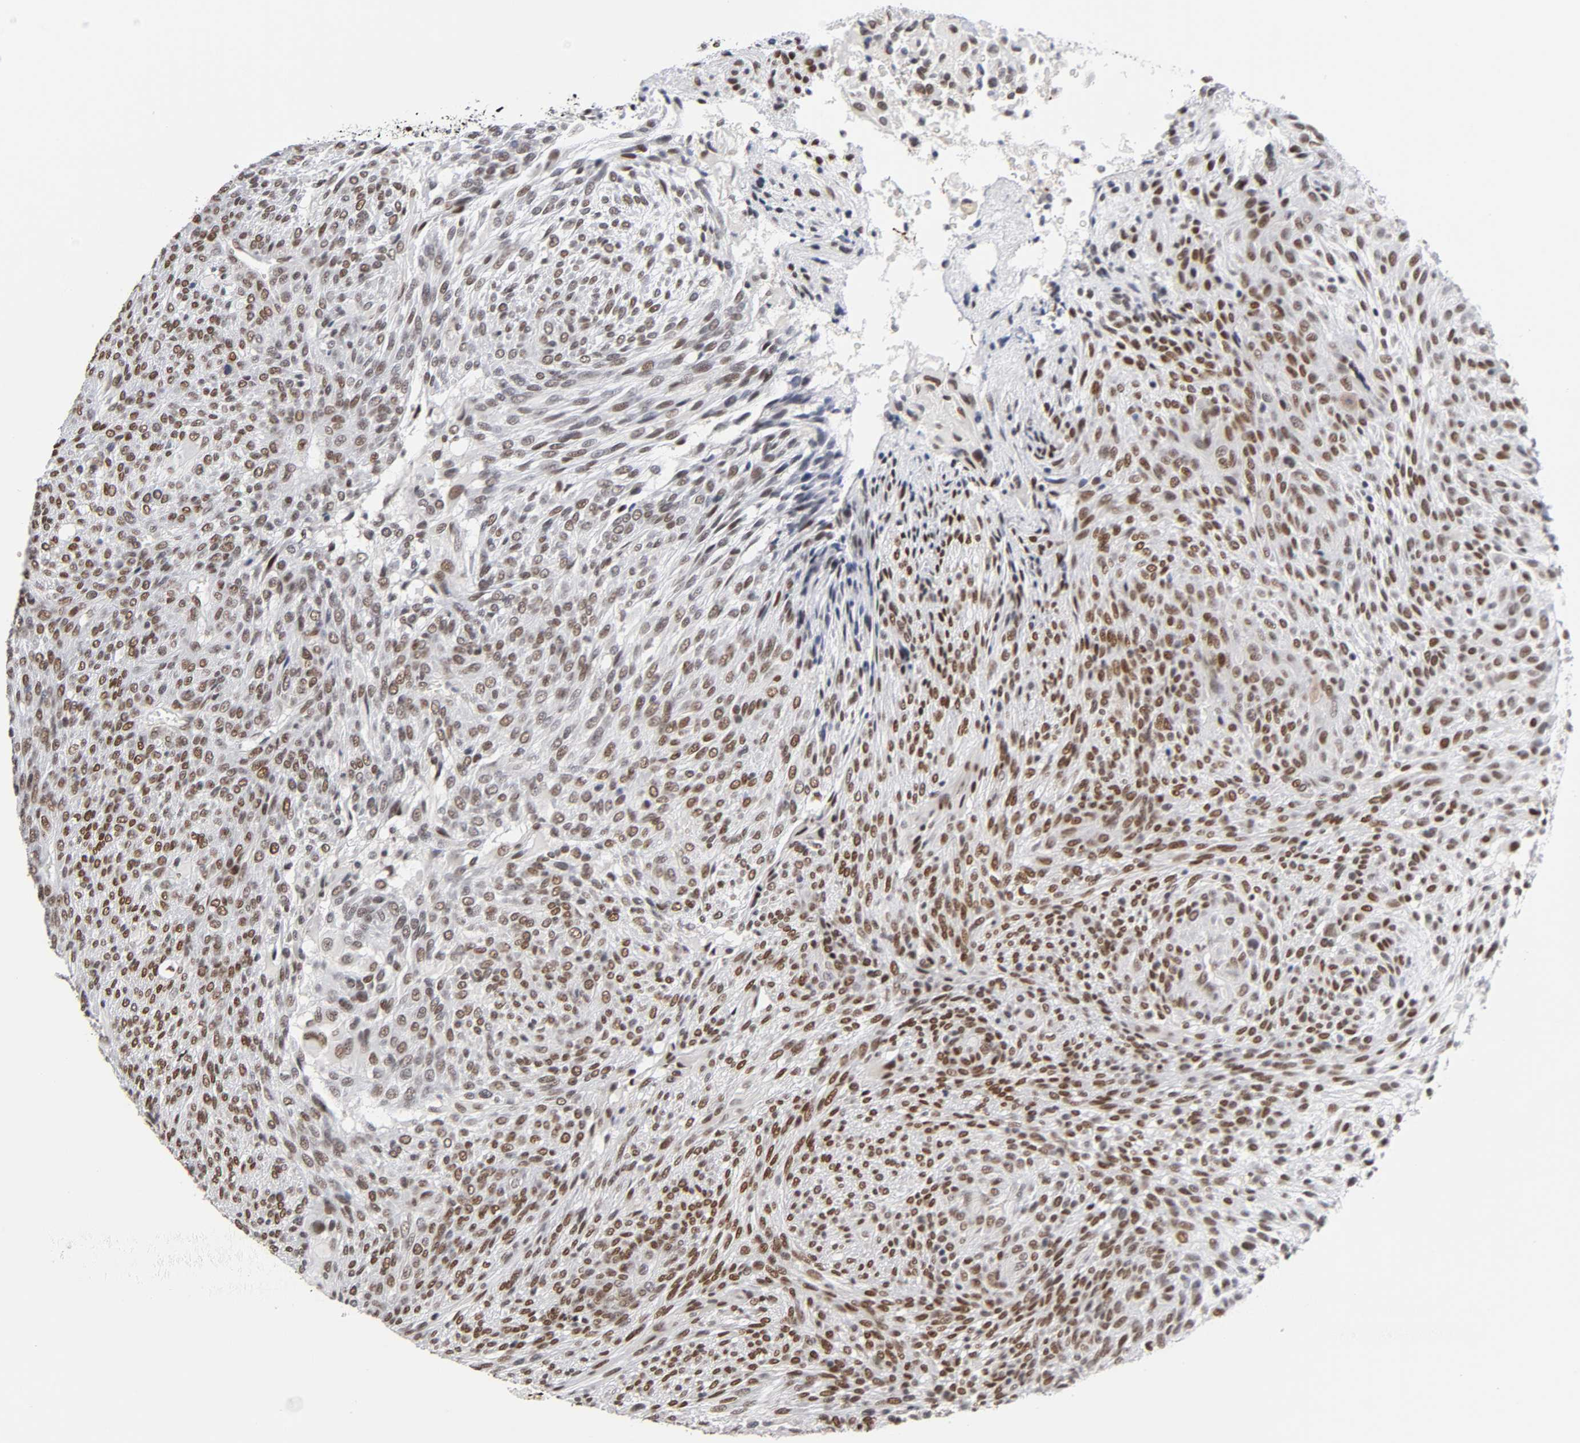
{"staining": {"intensity": "moderate", "quantity": ">75%", "location": "nuclear"}, "tissue": "glioma", "cell_type": "Tumor cells", "image_type": "cancer", "snomed": [{"axis": "morphology", "description": "Glioma, malignant, High grade"}, {"axis": "topography", "description": "Cerebral cortex"}], "caption": "Glioma stained with IHC reveals moderate nuclear staining in approximately >75% of tumor cells. (DAB (3,3'-diaminobenzidine) IHC with brightfield microscopy, high magnification).", "gene": "NR3C1", "patient": {"sex": "female", "age": 55}}